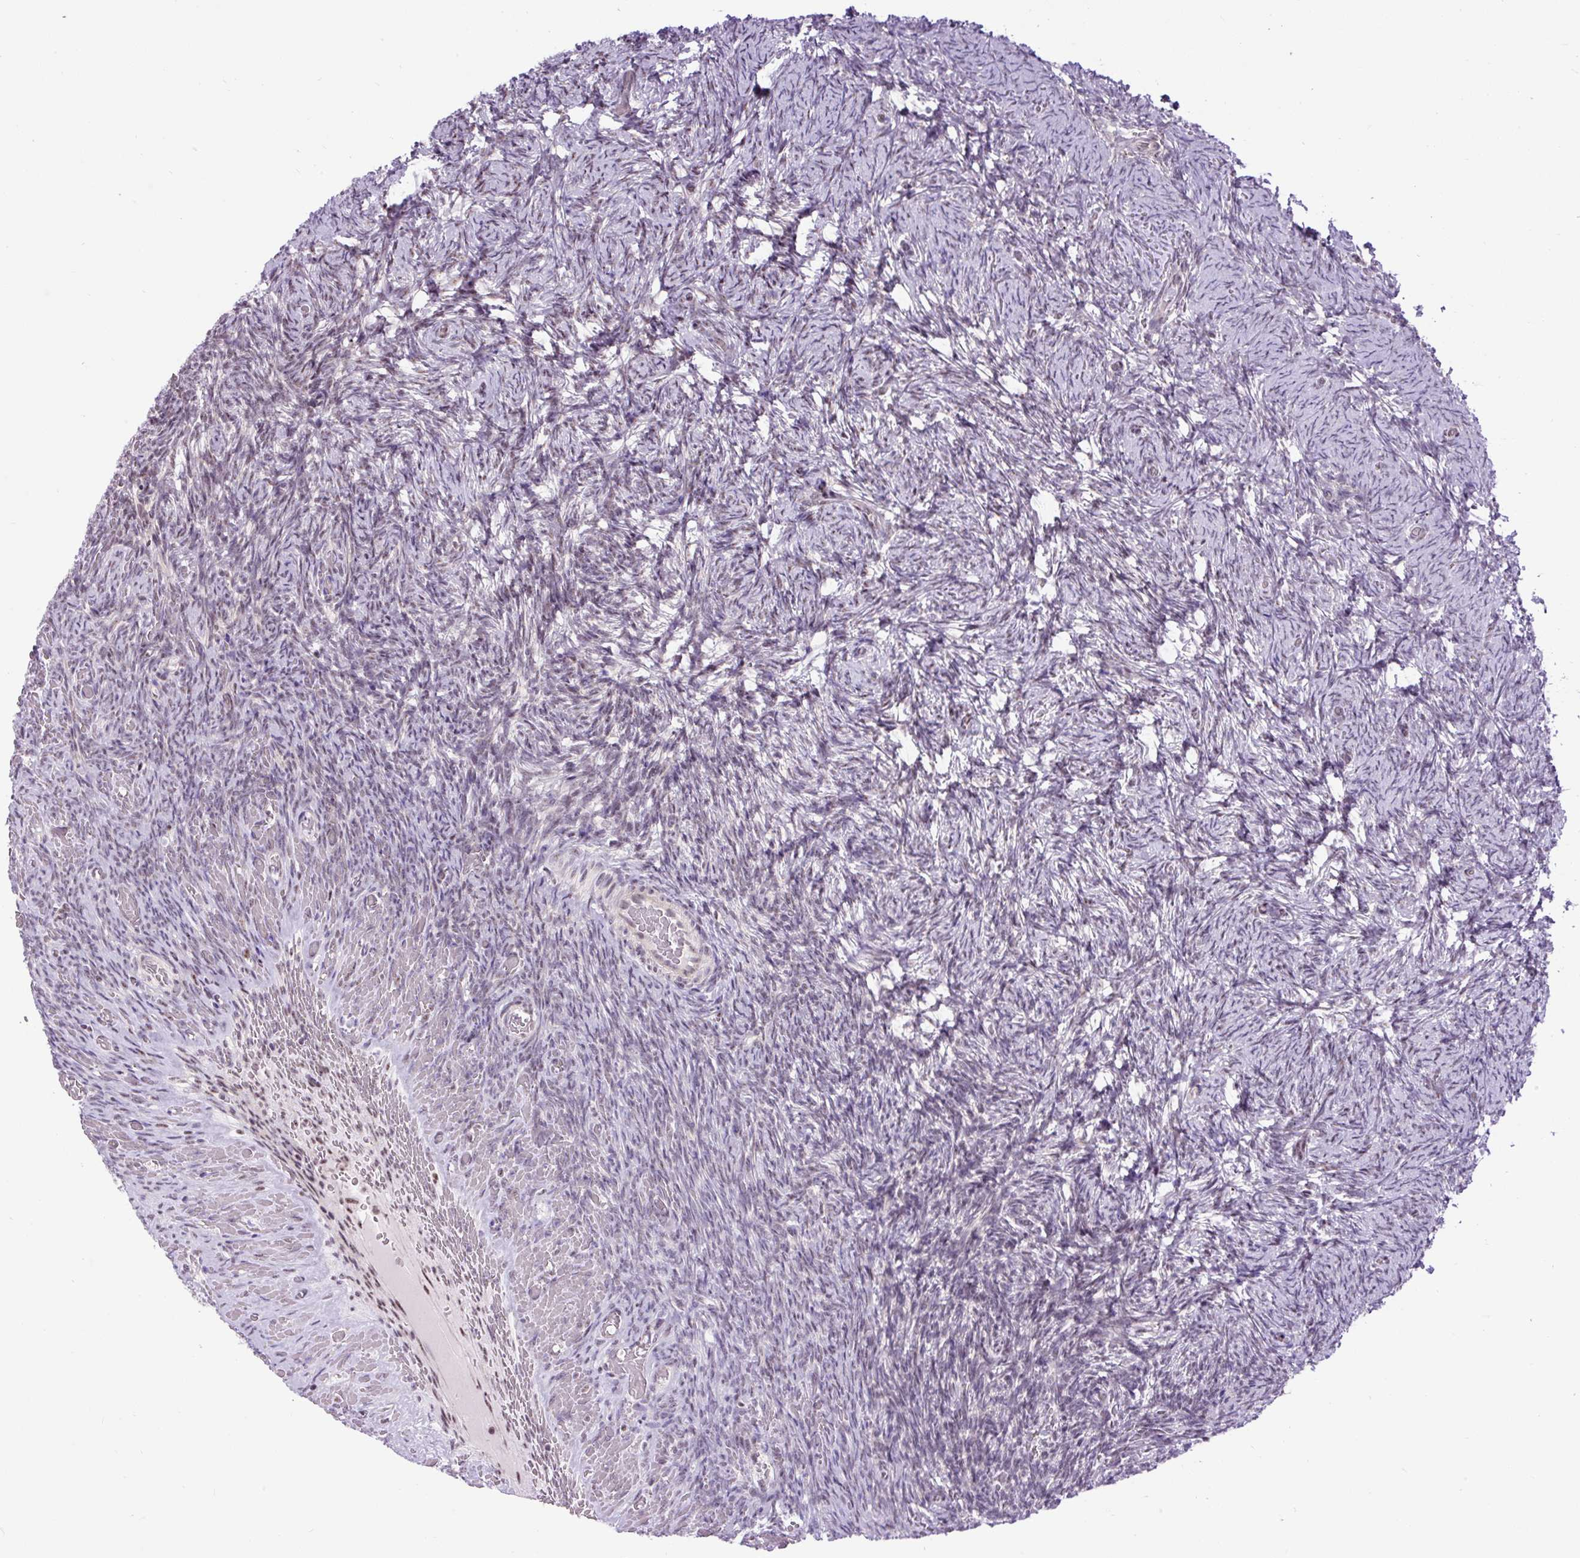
{"staining": {"intensity": "negative", "quantity": "none", "location": "none"}, "tissue": "ovary", "cell_type": "Ovarian stroma cells", "image_type": "normal", "snomed": [{"axis": "morphology", "description": "Normal tissue, NOS"}, {"axis": "topography", "description": "Ovary"}], "caption": "Micrograph shows no protein staining in ovarian stroma cells of normal ovary.", "gene": "SMC5", "patient": {"sex": "female", "age": 34}}